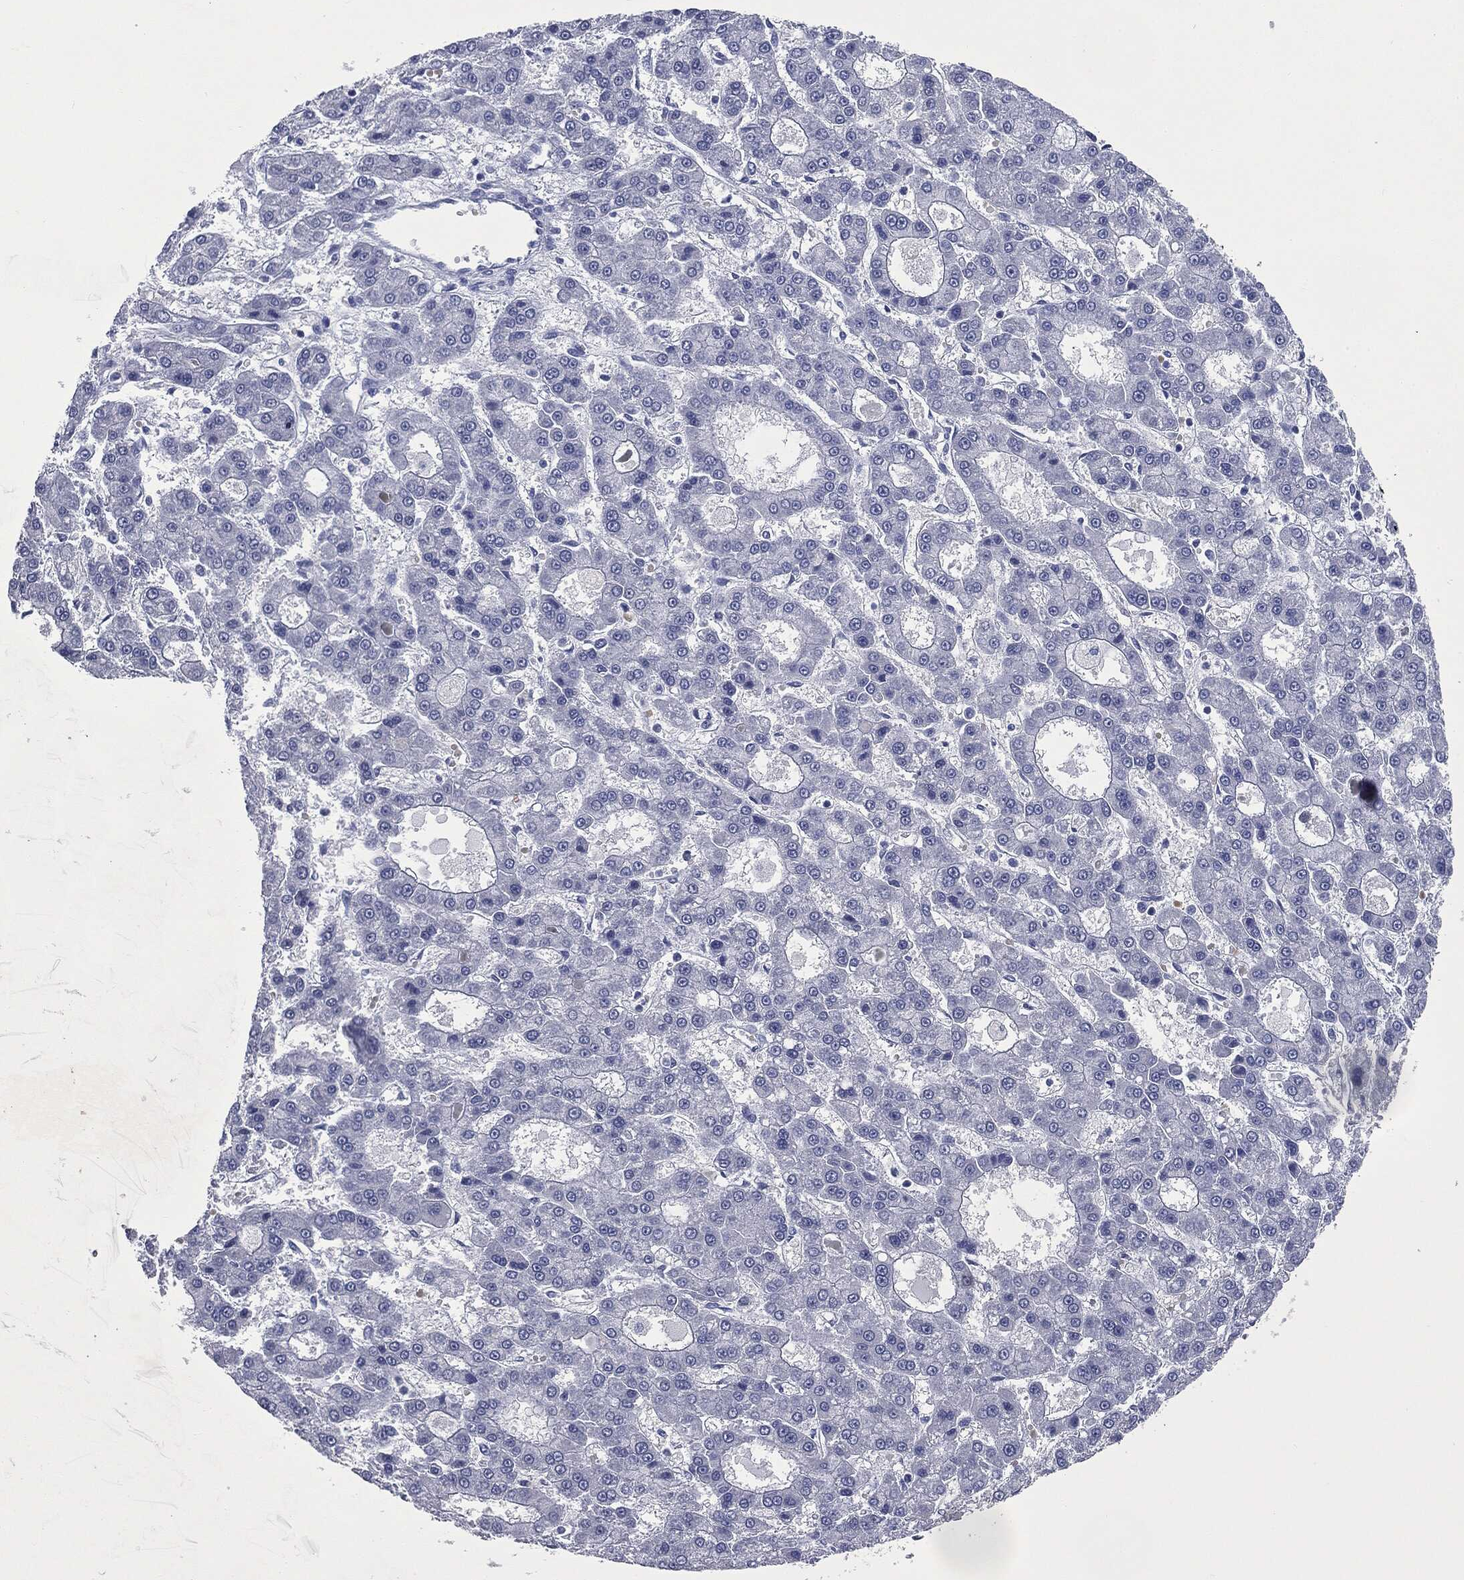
{"staining": {"intensity": "negative", "quantity": "none", "location": "none"}, "tissue": "liver cancer", "cell_type": "Tumor cells", "image_type": "cancer", "snomed": [{"axis": "morphology", "description": "Carcinoma, Hepatocellular, NOS"}, {"axis": "topography", "description": "Liver"}], "caption": "IHC of hepatocellular carcinoma (liver) displays no positivity in tumor cells.", "gene": "ATP2A1", "patient": {"sex": "male", "age": 70}}